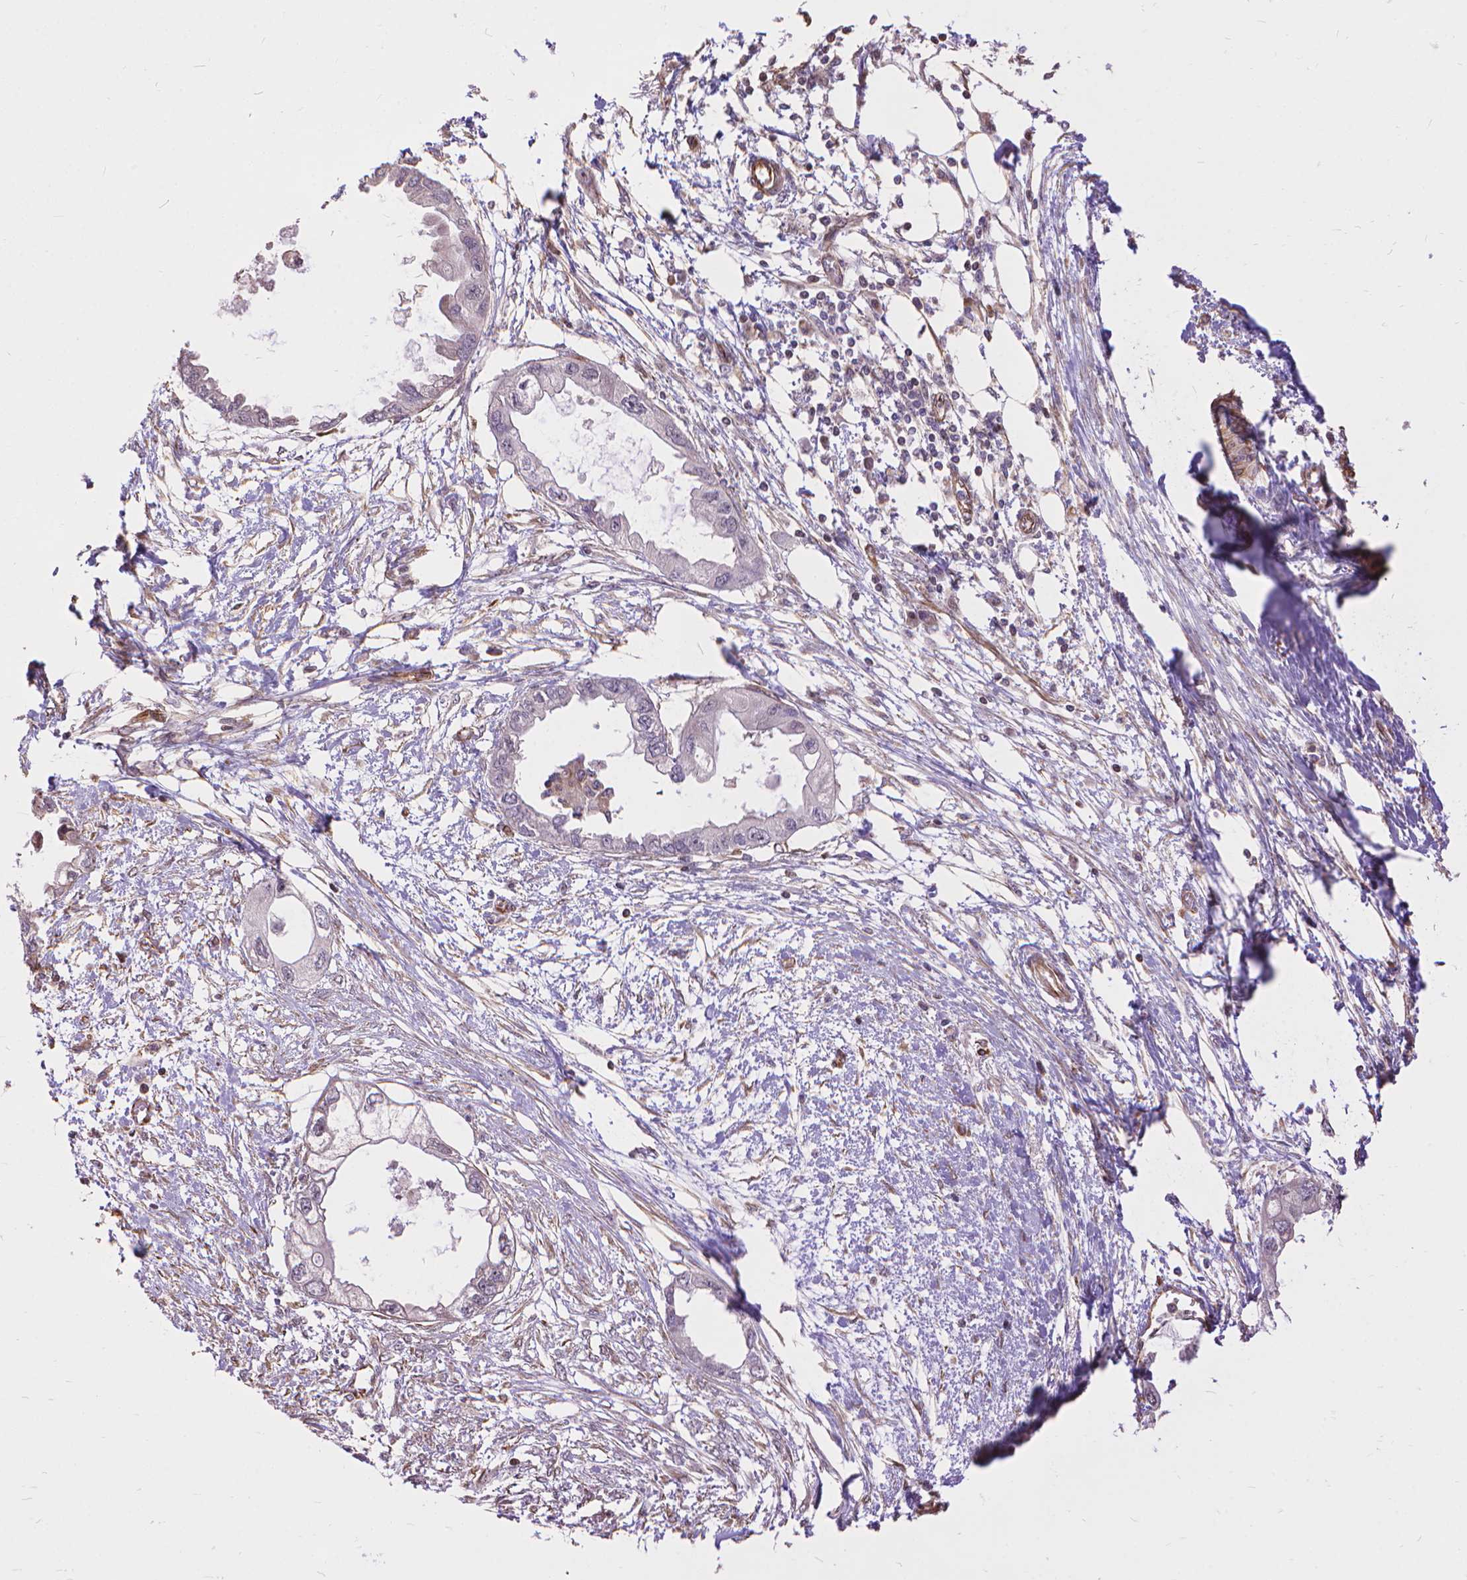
{"staining": {"intensity": "negative", "quantity": "none", "location": "none"}, "tissue": "endometrial cancer", "cell_type": "Tumor cells", "image_type": "cancer", "snomed": [{"axis": "morphology", "description": "Adenocarcinoma, NOS"}, {"axis": "morphology", "description": "Adenocarcinoma, metastatic, NOS"}, {"axis": "topography", "description": "Adipose tissue"}, {"axis": "topography", "description": "Endometrium"}], "caption": "This histopathology image is of adenocarcinoma (endometrial) stained with immunohistochemistry to label a protein in brown with the nuclei are counter-stained blue. There is no positivity in tumor cells.", "gene": "TMEM135", "patient": {"sex": "female", "age": 67}}